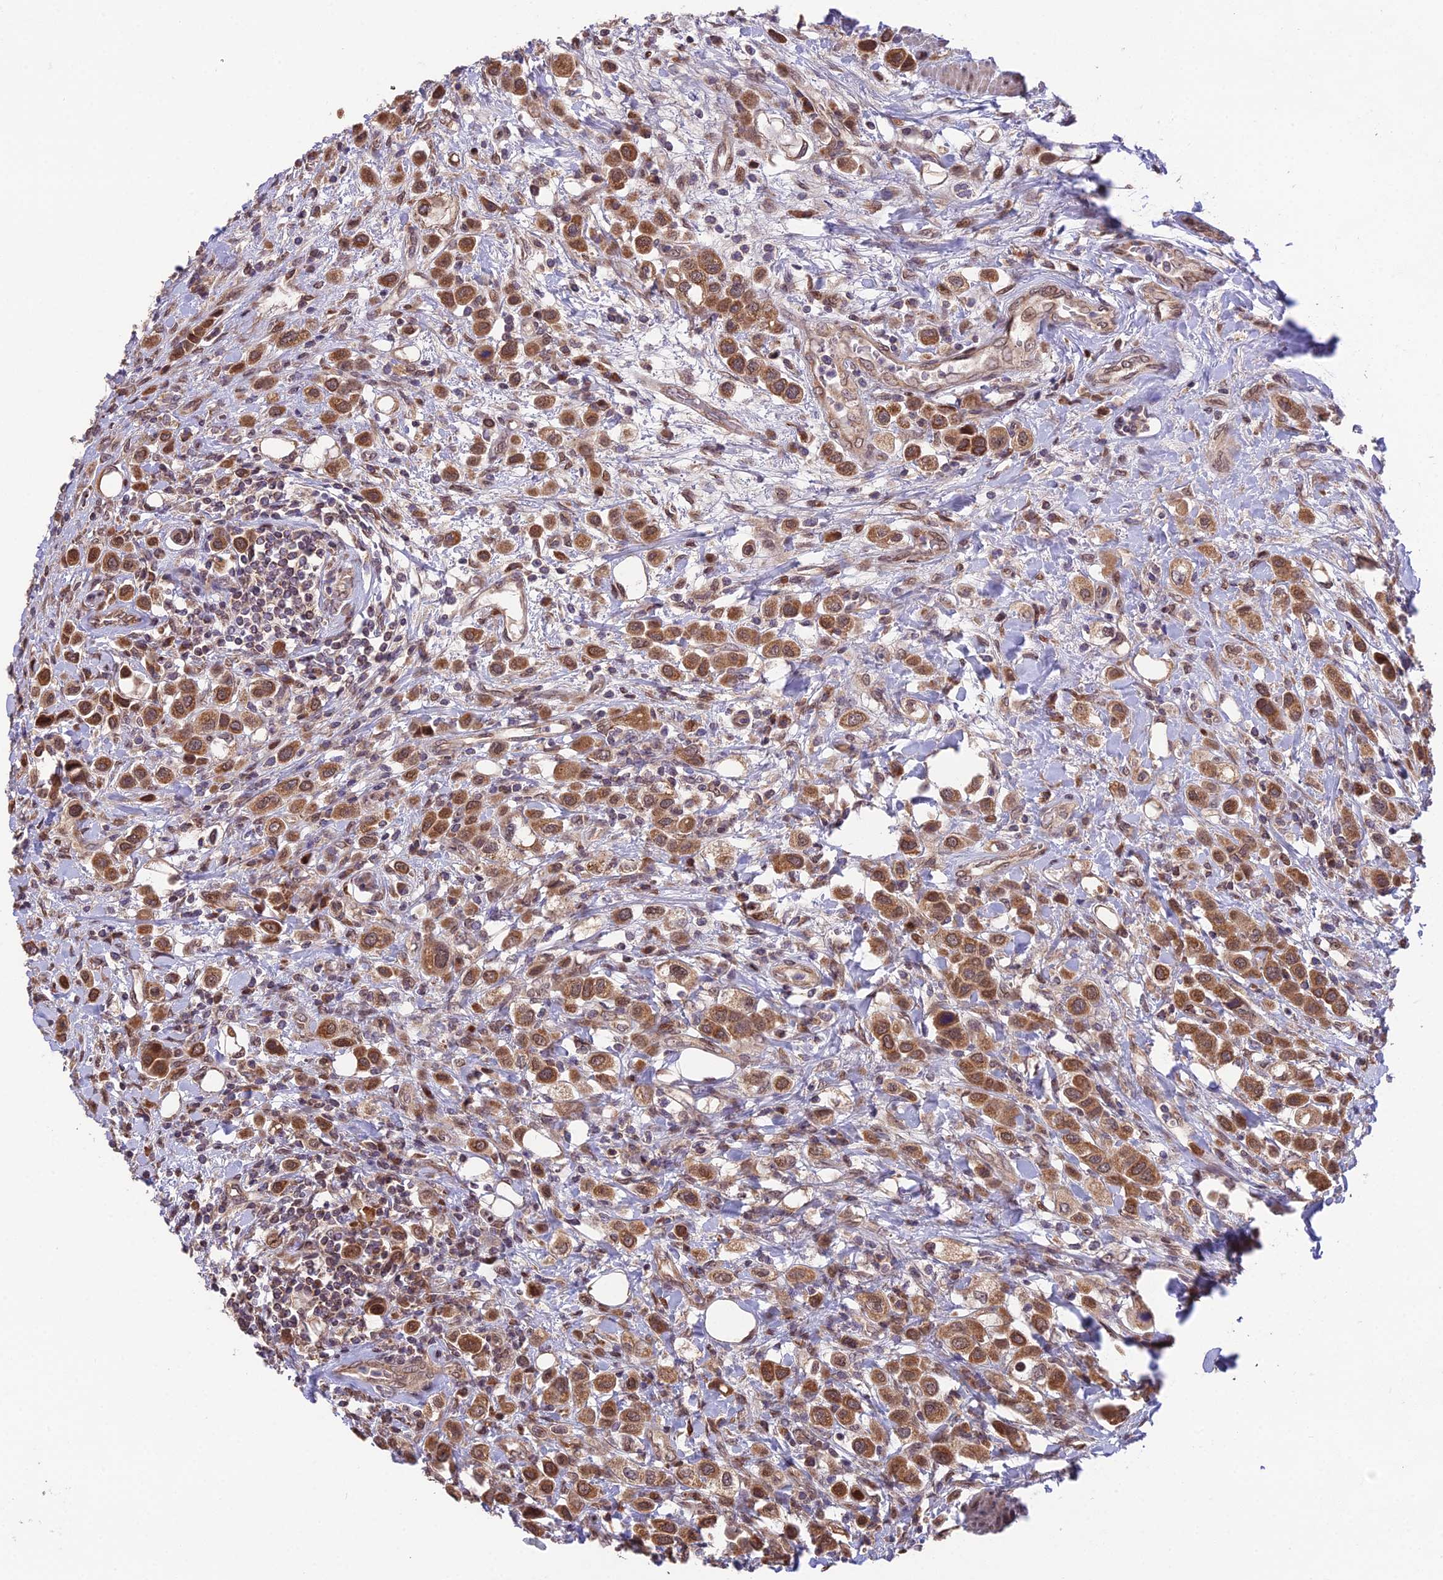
{"staining": {"intensity": "strong", "quantity": ">75%", "location": "cytoplasmic/membranous,nuclear"}, "tissue": "urothelial cancer", "cell_type": "Tumor cells", "image_type": "cancer", "snomed": [{"axis": "morphology", "description": "Urothelial carcinoma, High grade"}, {"axis": "topography", "description": "Urinary bladder"}], "caption": "Tumor cells exhibit high levels of strong cytoplasmic/membranous and nuclear staining in about >75% of cells in human urothelial carcinoma (high-grade). The staining is performed using DAB (3,3'-diaminobenzidine) brown chromogen to label protein expression. The nuclei are counter-stained blue using hematoxylin.", "gene": "CYP2R1", "patient": {"sex": "male", "age": 50}}